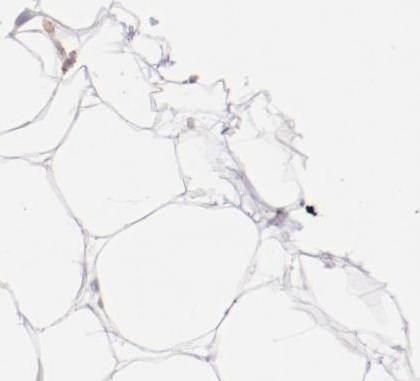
{"staining": {"intensity": "weak", "quantity": ">75%", "location": "cytoplasmic/membranous"}, "tissue": "adipose tissue", "cell_type": "Adipocytes", "image_type": "normal", "snomed": [{"axis": "morphology", "description": "Normal tissue, NOS"}, {"axis": "topography", "description": "Breast"}], "caption": "This photomicrograph demonstrates immunohistochemistry (IHC) staining of normal adipose tissue, with low weak cytoplasmic/membranous positivity in about >75% of adipocytes.", "gene": "GOLIM4", "patient": {"sex": "female", "age": 22}}